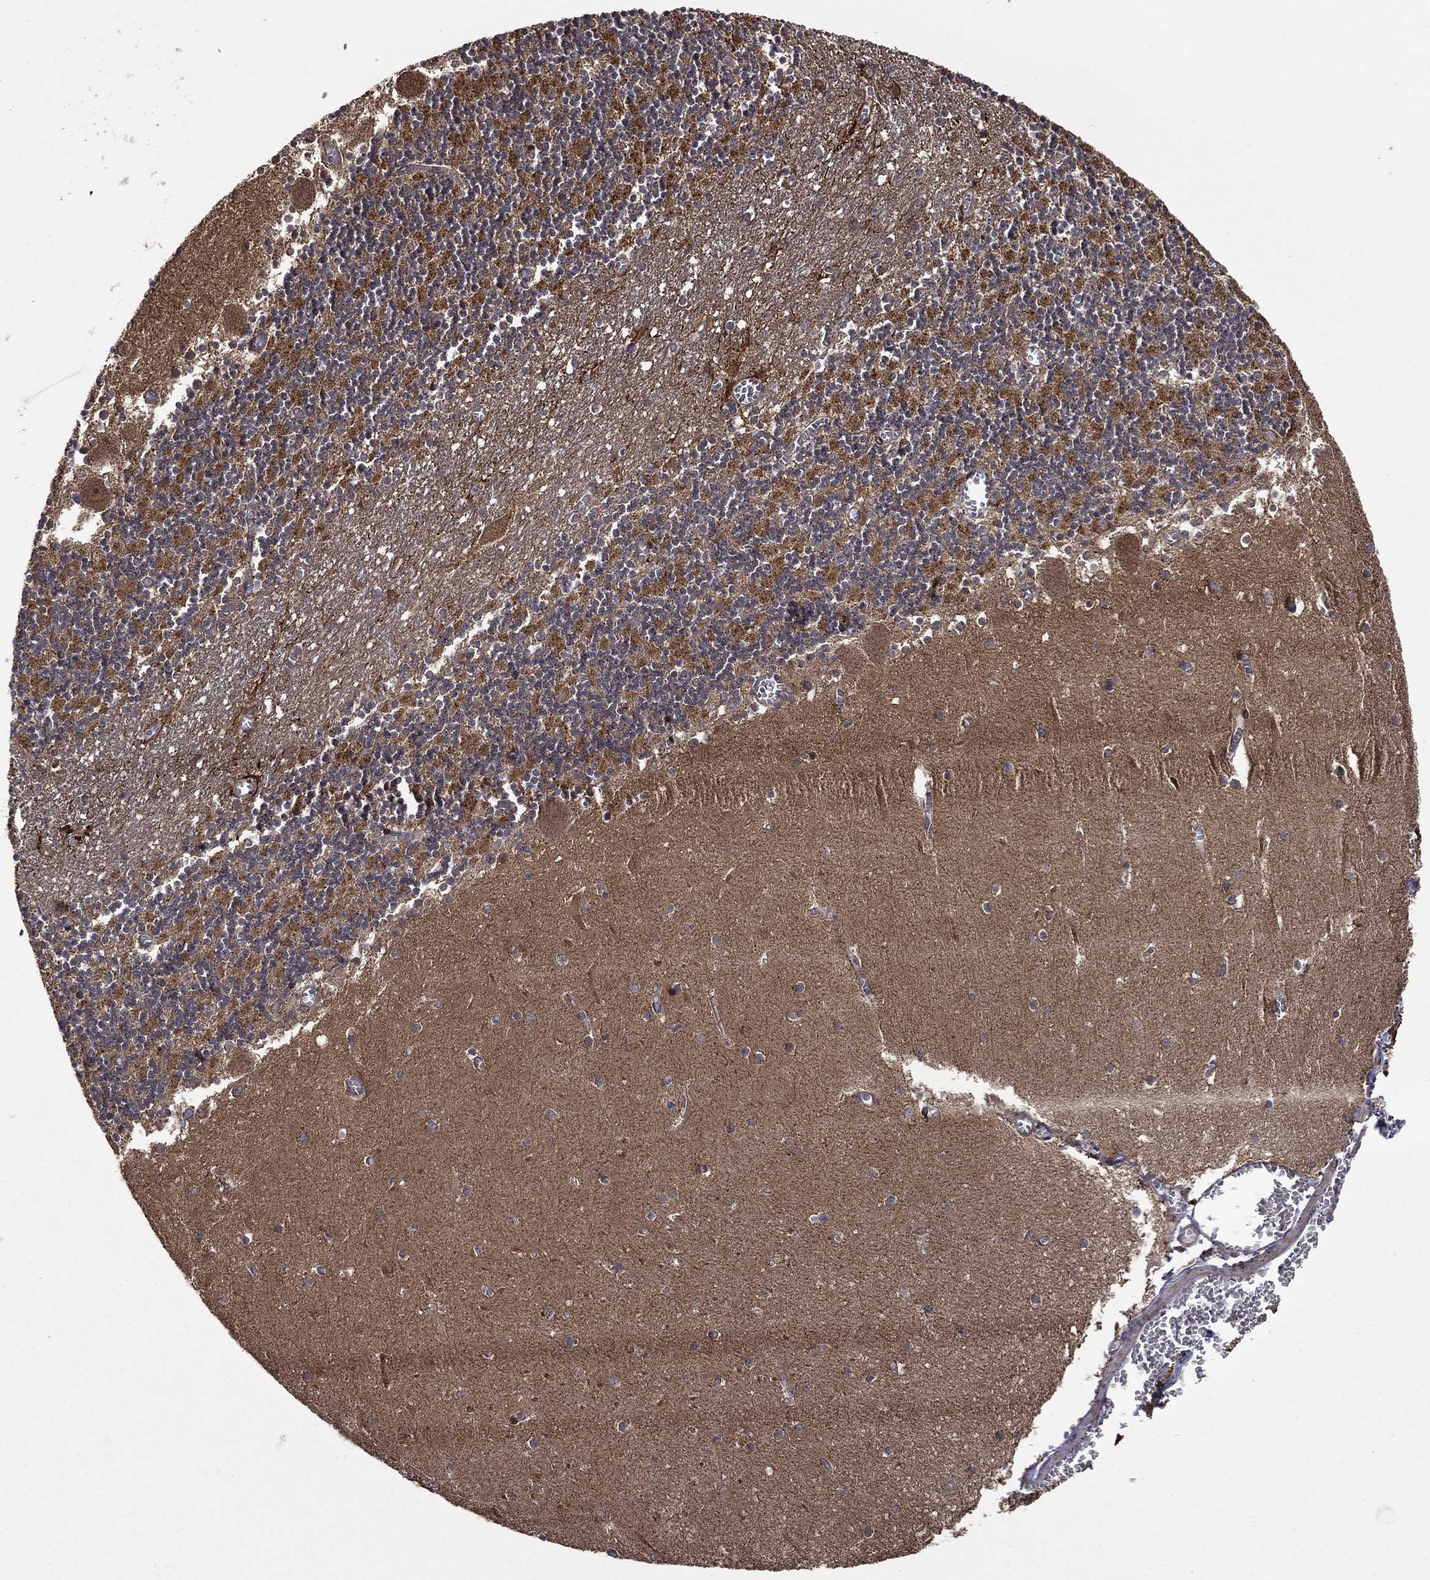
{"staining": {"intensity": "strong", "quantity": "<25%", "location": "nuclear"}, "tissue": "cerebellum", "cell_type": "Cells in granular layer", "image_type": "normal", "snomed": [{"axis": "morphology", "description": "Normal tissue, NOS"}, {"axis": "topography", "description": "Cerebellum"}], "caption": "Protein staining exhibits strong nuclear staining in about <25% of cells in granular layer in normal cerebellum. The staining was performed using DAB to visualize the protein expression in brown, while the nuclei were stained in blue with hematoxylin (Magnification: 20x).", "gene": "GIMAP6", "patient": {"sex": "female", "age": 28}}